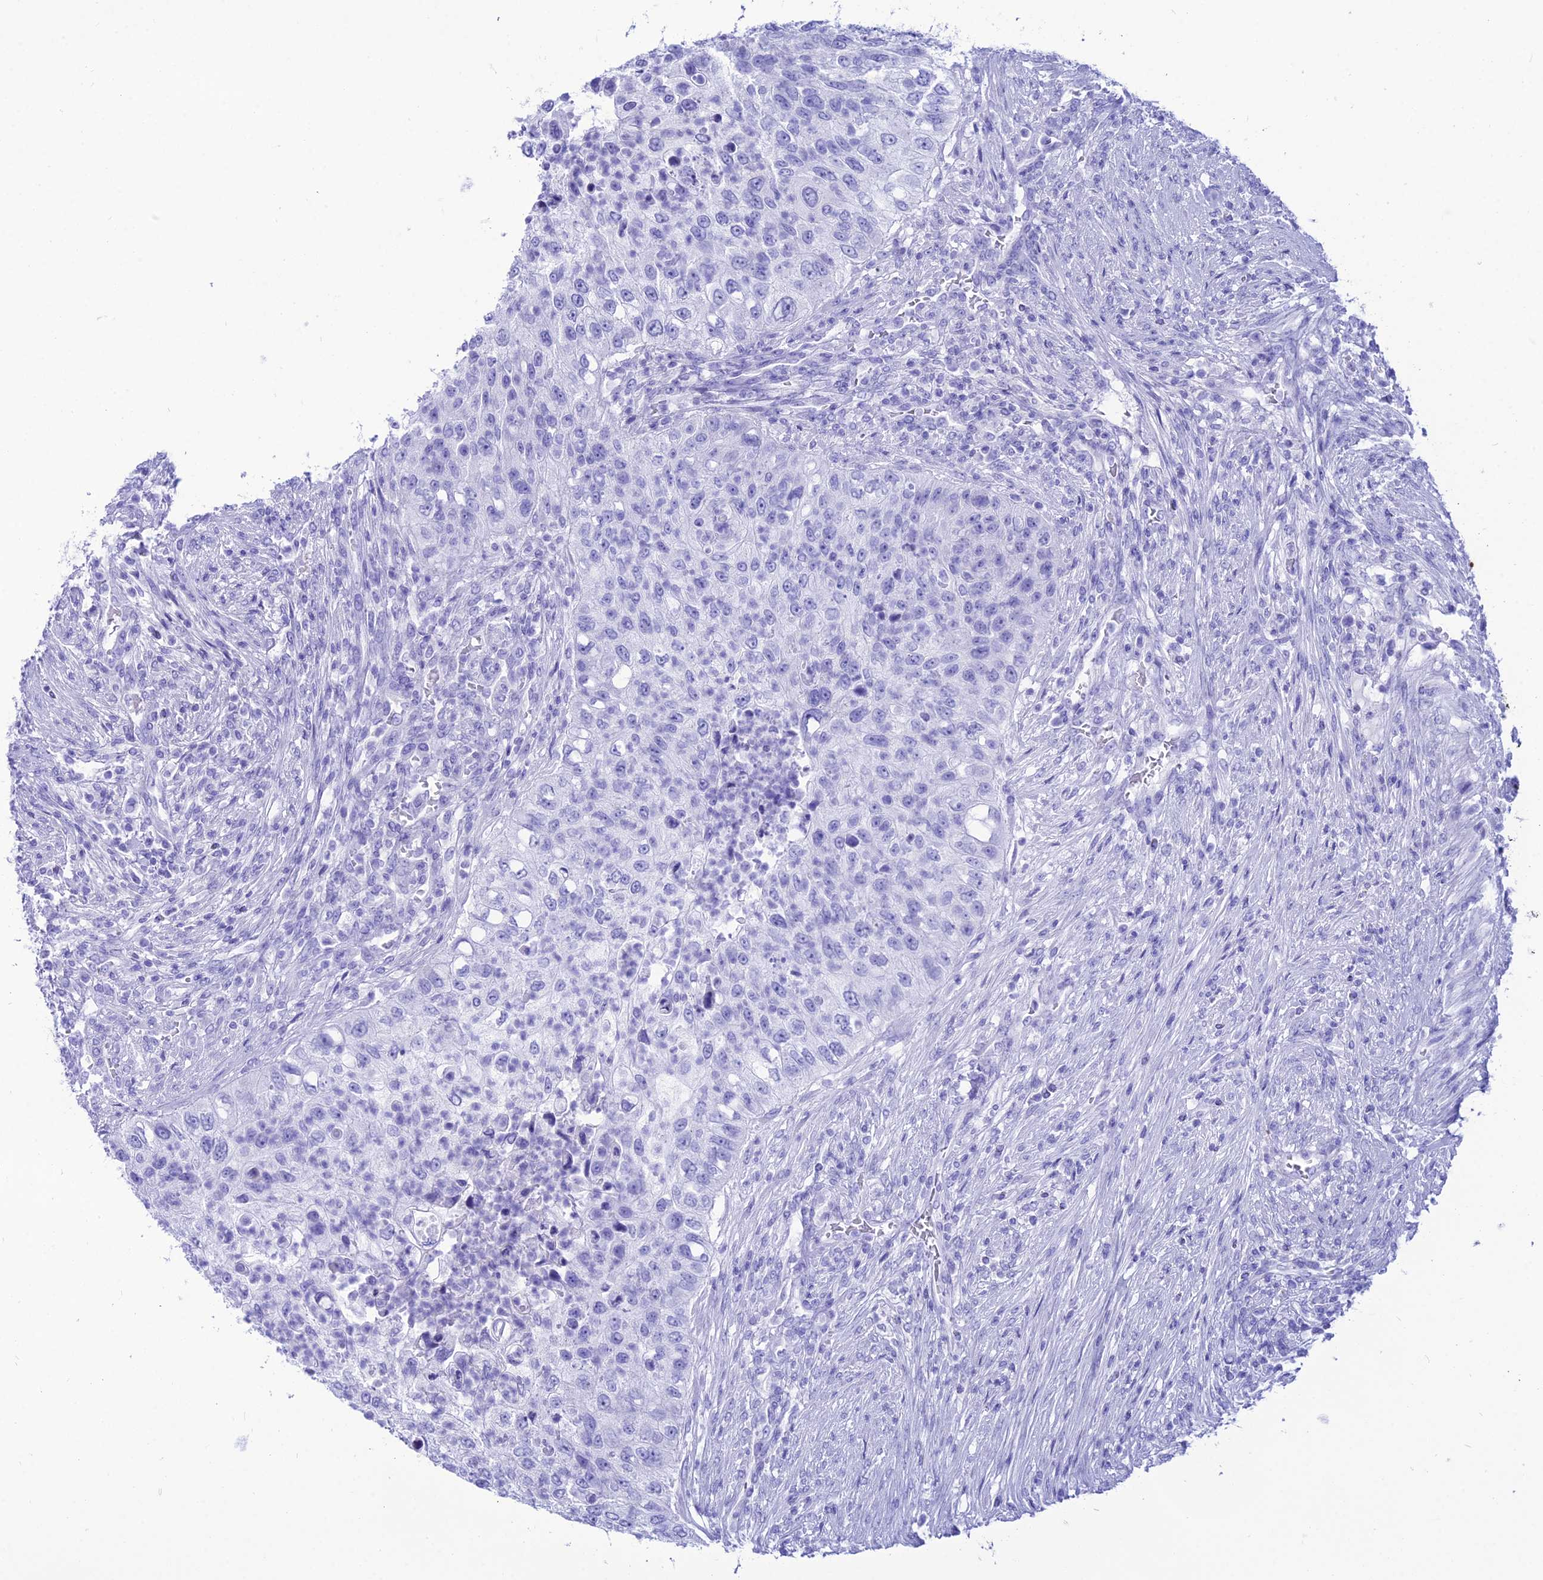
{"staining": {"intensity": "negative", "quantity": "none", "location": "none"}, "tissue": "urothelial cancer", "cell_type": "Tumor cells", "image_type": "cancer", "snomed": [{"axis": "morphology", "description": "Urothelial carcinoma, High grade"}, {"axis": "topography", "description": "Urinary bladder"}], "caption": "A photomicrograph of urothelial cancer stained for a protein demonstrates no brown staining in tumor cells. (Immunohistochemistry, brightfield microscopy, high magnification).", "gene": "PNMA5", "patient": {"sex": "female", "age": 60}}